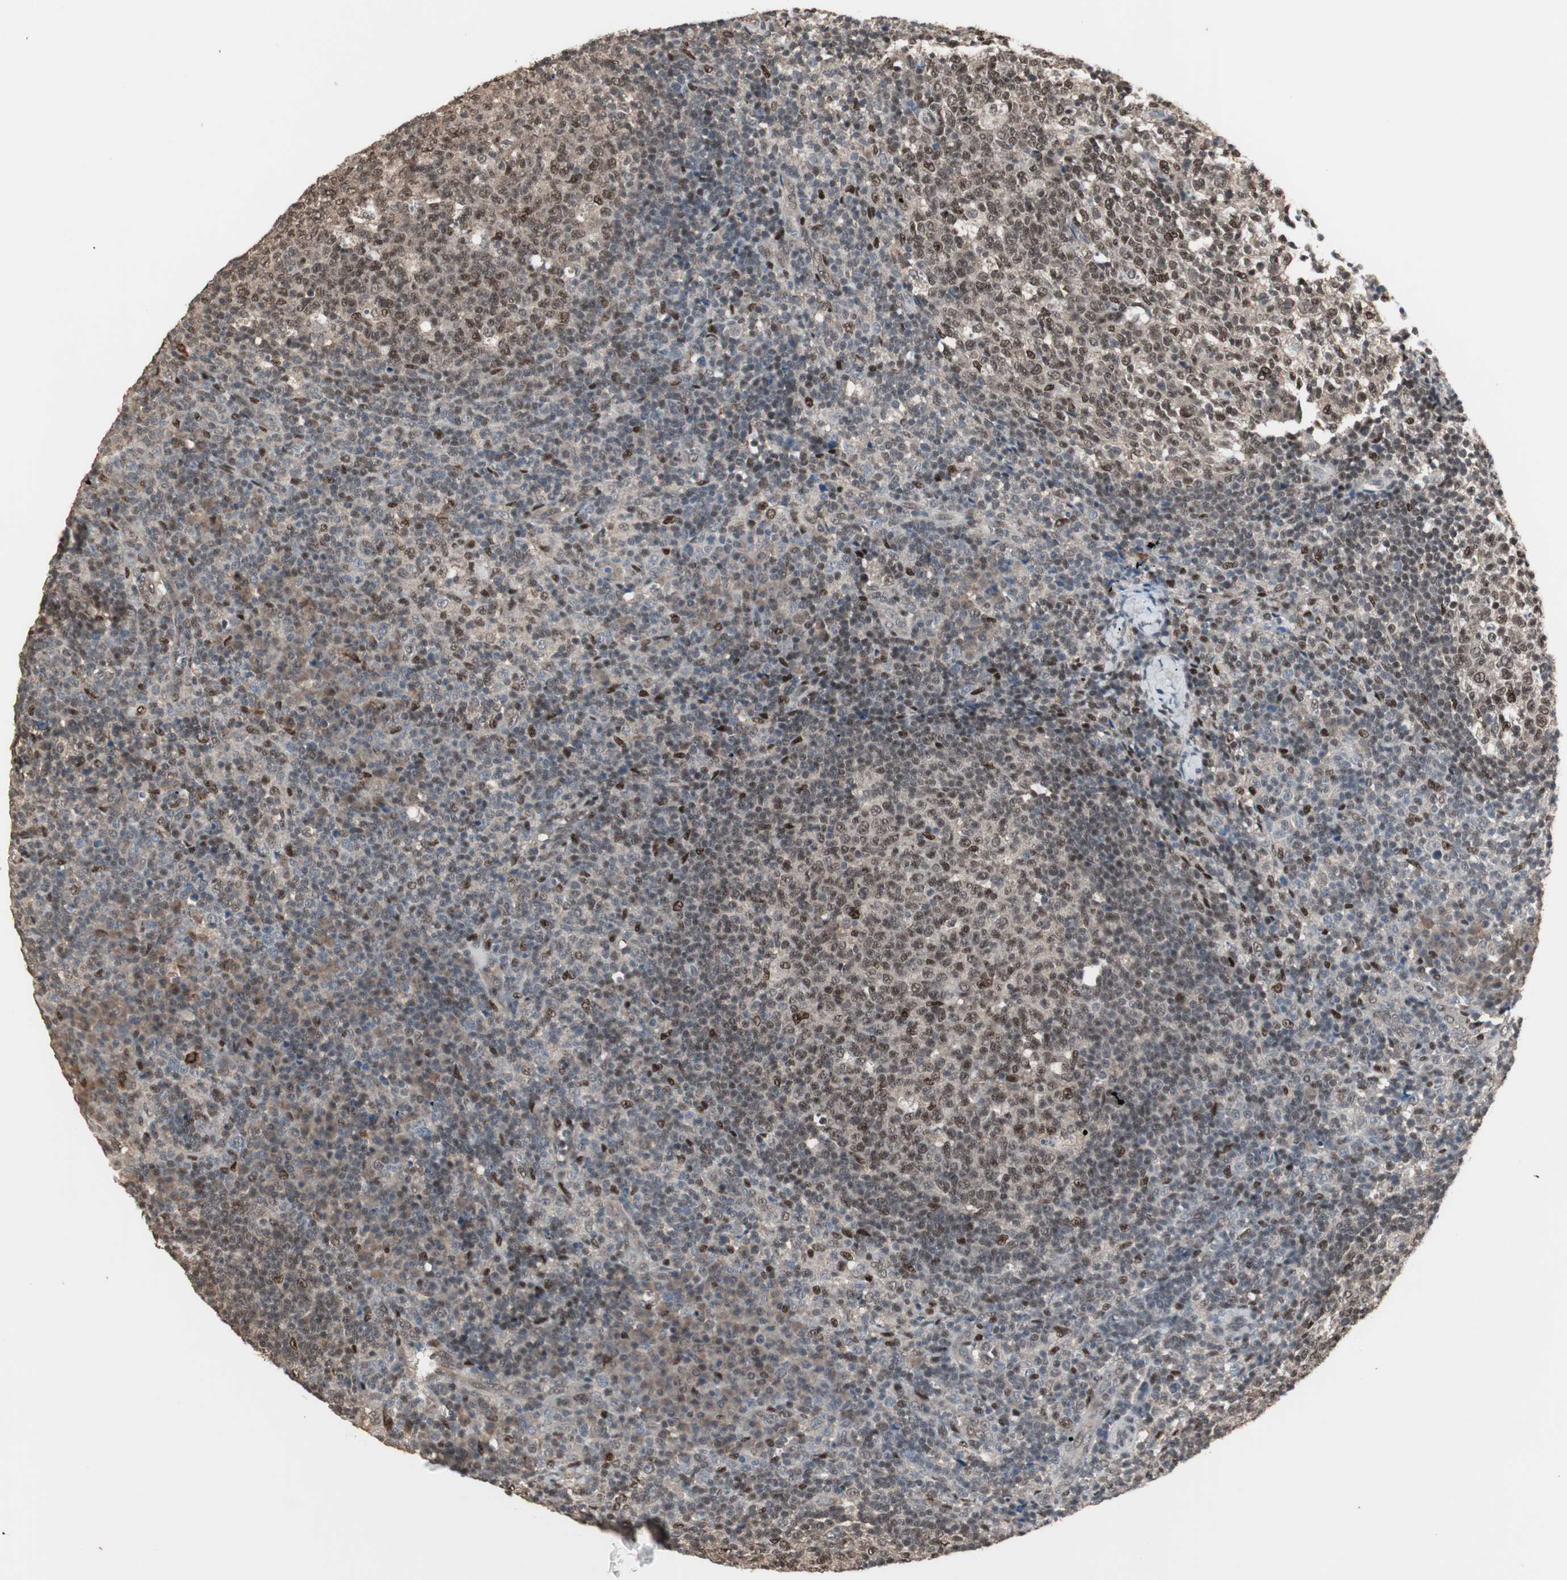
{"staining": {"intensity": "strong", "quantity": ">75%", "location": "nuclear"}, "tissue": "lymph node", "cell_type": "Germinal center cells", "image_type": "normal", "snomed": [{"axis": "morphology", "description": "Normal tissue, NOS"}, {"axis": "morphology", "description": "Inflammation, NOS"}, {"axis": "topography", "description": "Lymph node"}], "caption": "Strong nuclear staining for a protein is appreciated in approximately >75% of germinal center cells of normal lymph node using IHC.", "gene": "ZHX2", "patient": {"sex": "male", "age": 55}}